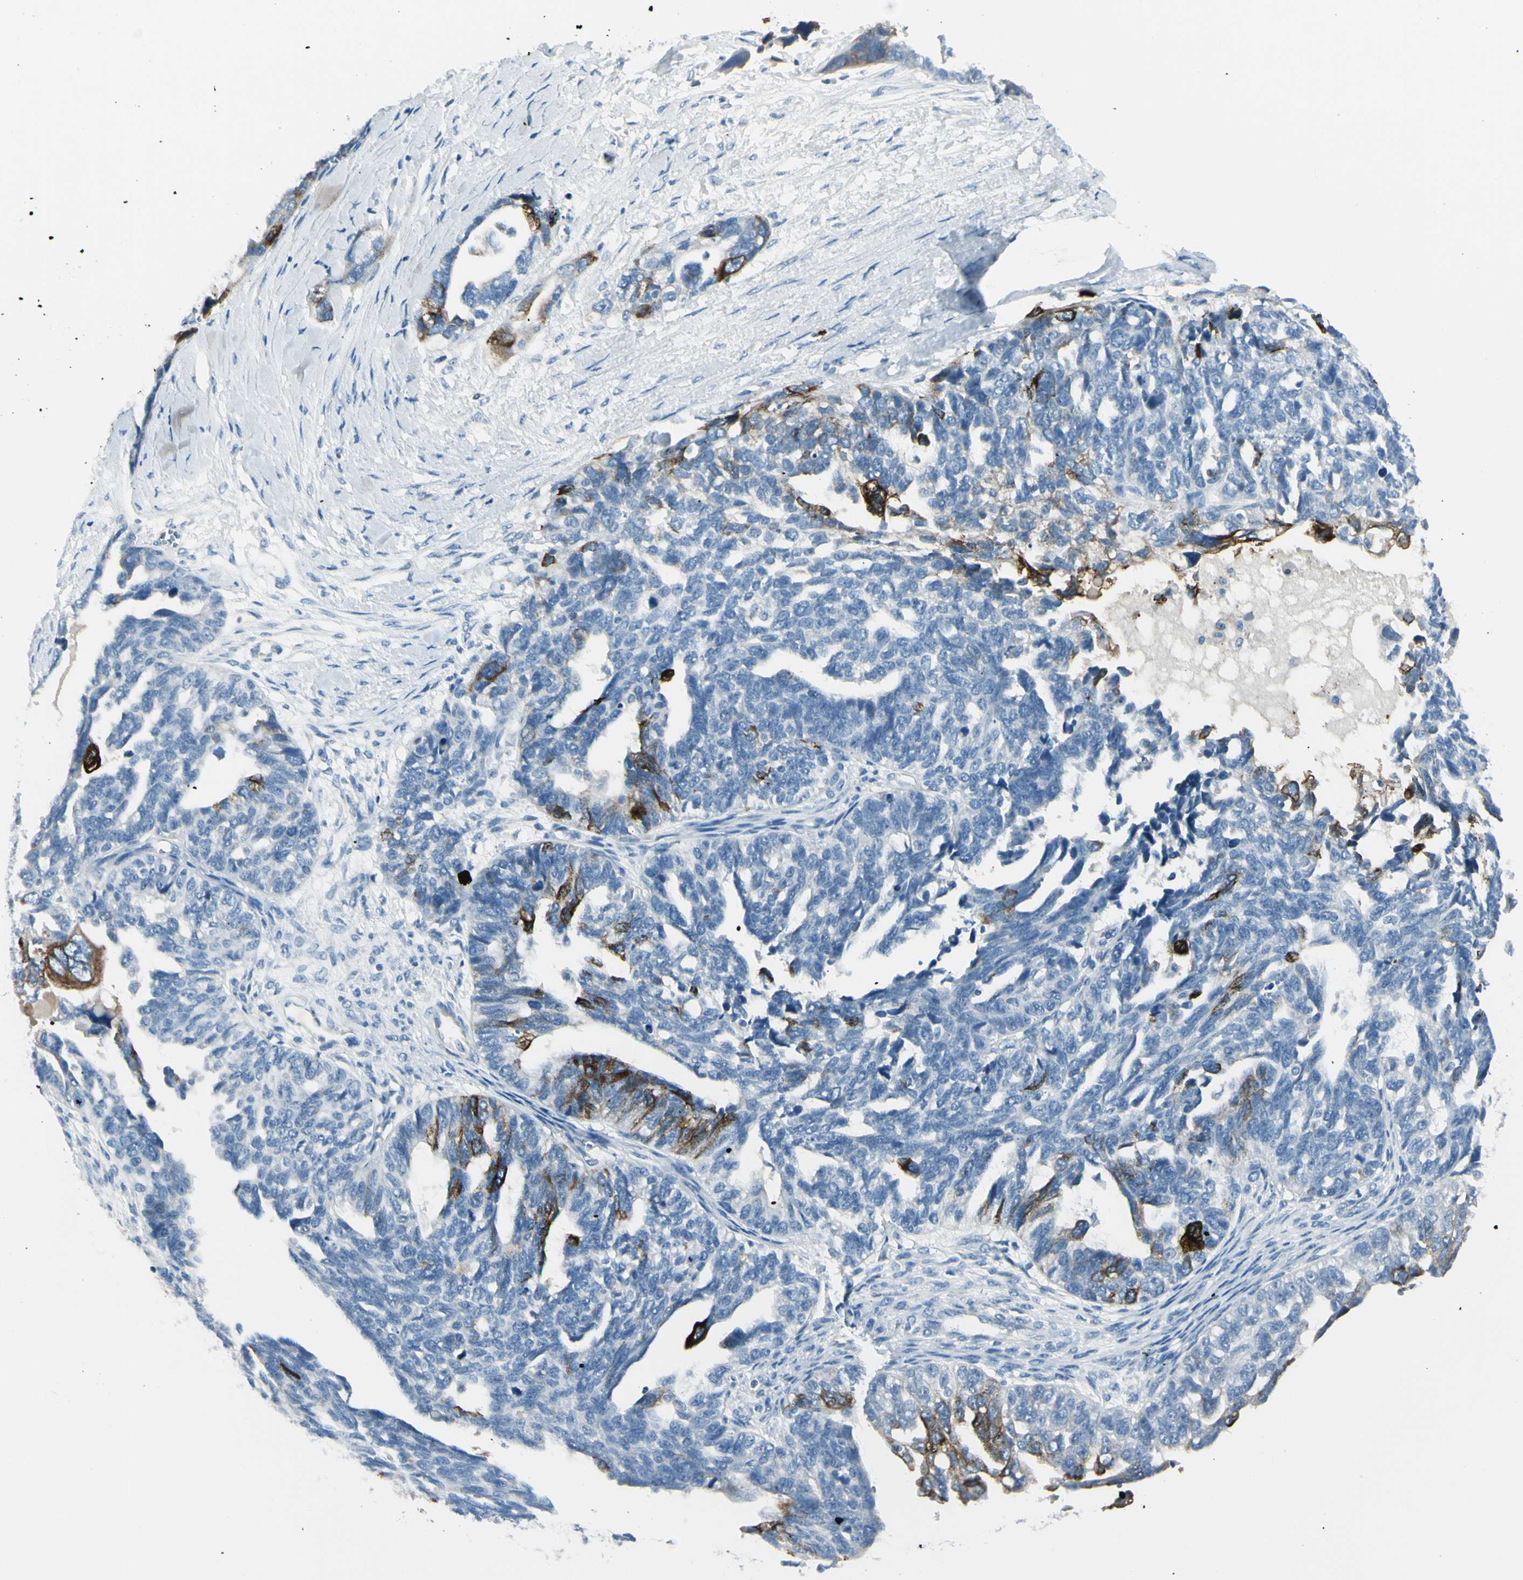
{"staining": {"intensity": "strong", "quantity": "<25%", "location": "cytoplasmic/membranous"}, "tissue": "ovarian cancer", "cell_type": "Tumor cells", "image_type": "cancer", "snomed": [{"axis": "morphology", "description": "Cystadenocarcinoma, serous, NOS"}, {"axis": "topography", "description": "Ovary"}], "caption": "DAB (3,3'-diaminobenzidine) immunohistochemical staining of ovarian cancer (serous cystadenocarcinoma) demonstrates strong cytoplasmic/membranous protein positivity in approximately <25% of tumor cells.", "gene": "DLG4", "patient": {"sex": "female", "age": 79}}